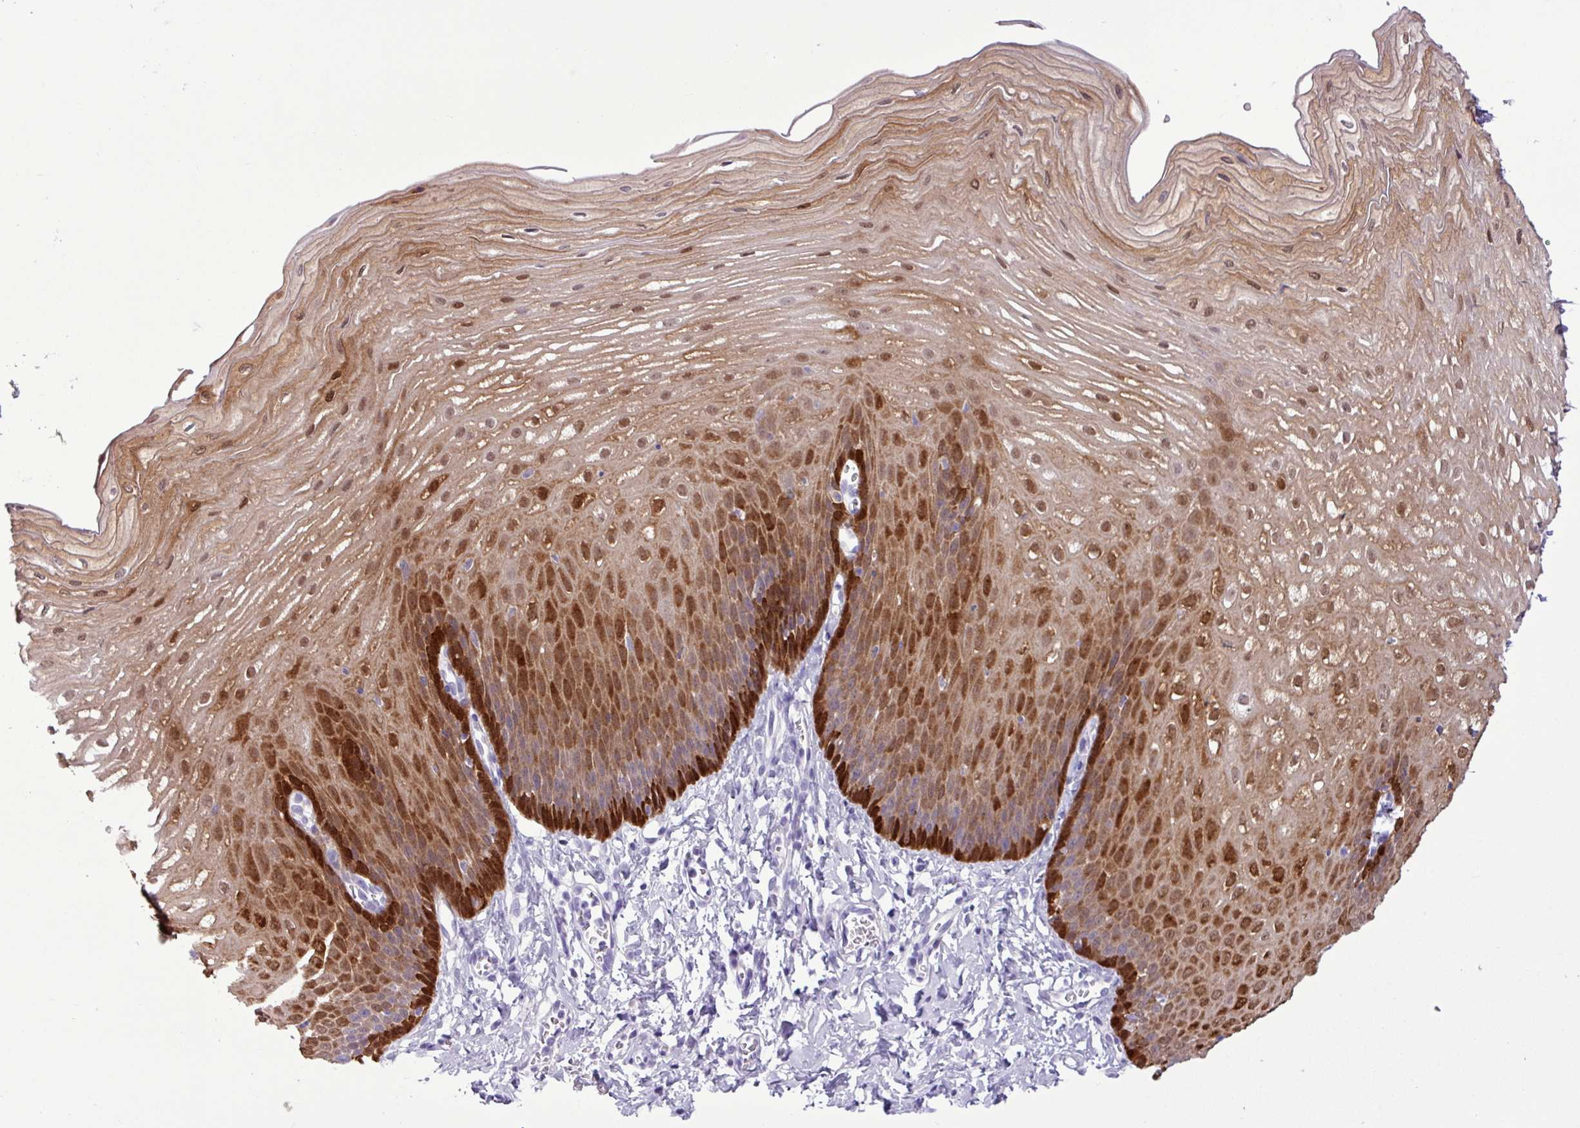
{"staining": {"intensity": "strong", "quantity": ">75%", "location": "cytoplasmic/membranous,nuclear"}, "tissue": "esophagus", "cell_type": "Squamous epithelial cells", "image_type": "normal", "snomed": [{"axis": "morphology", "description": "Normal tissue, NOS"}, {"axis": "topography", "description": "Esophagus"}], "caption": "This histopathology image exhibits immunohistochemistry staining of unremarkable human esophagus, with high strong cytoplasmic/membranous,nuclear staining in approximately >75% of squamous epithelial cells.", "gene": "ALDH3A1", "patient": {"sex": "male", "age": 70}}